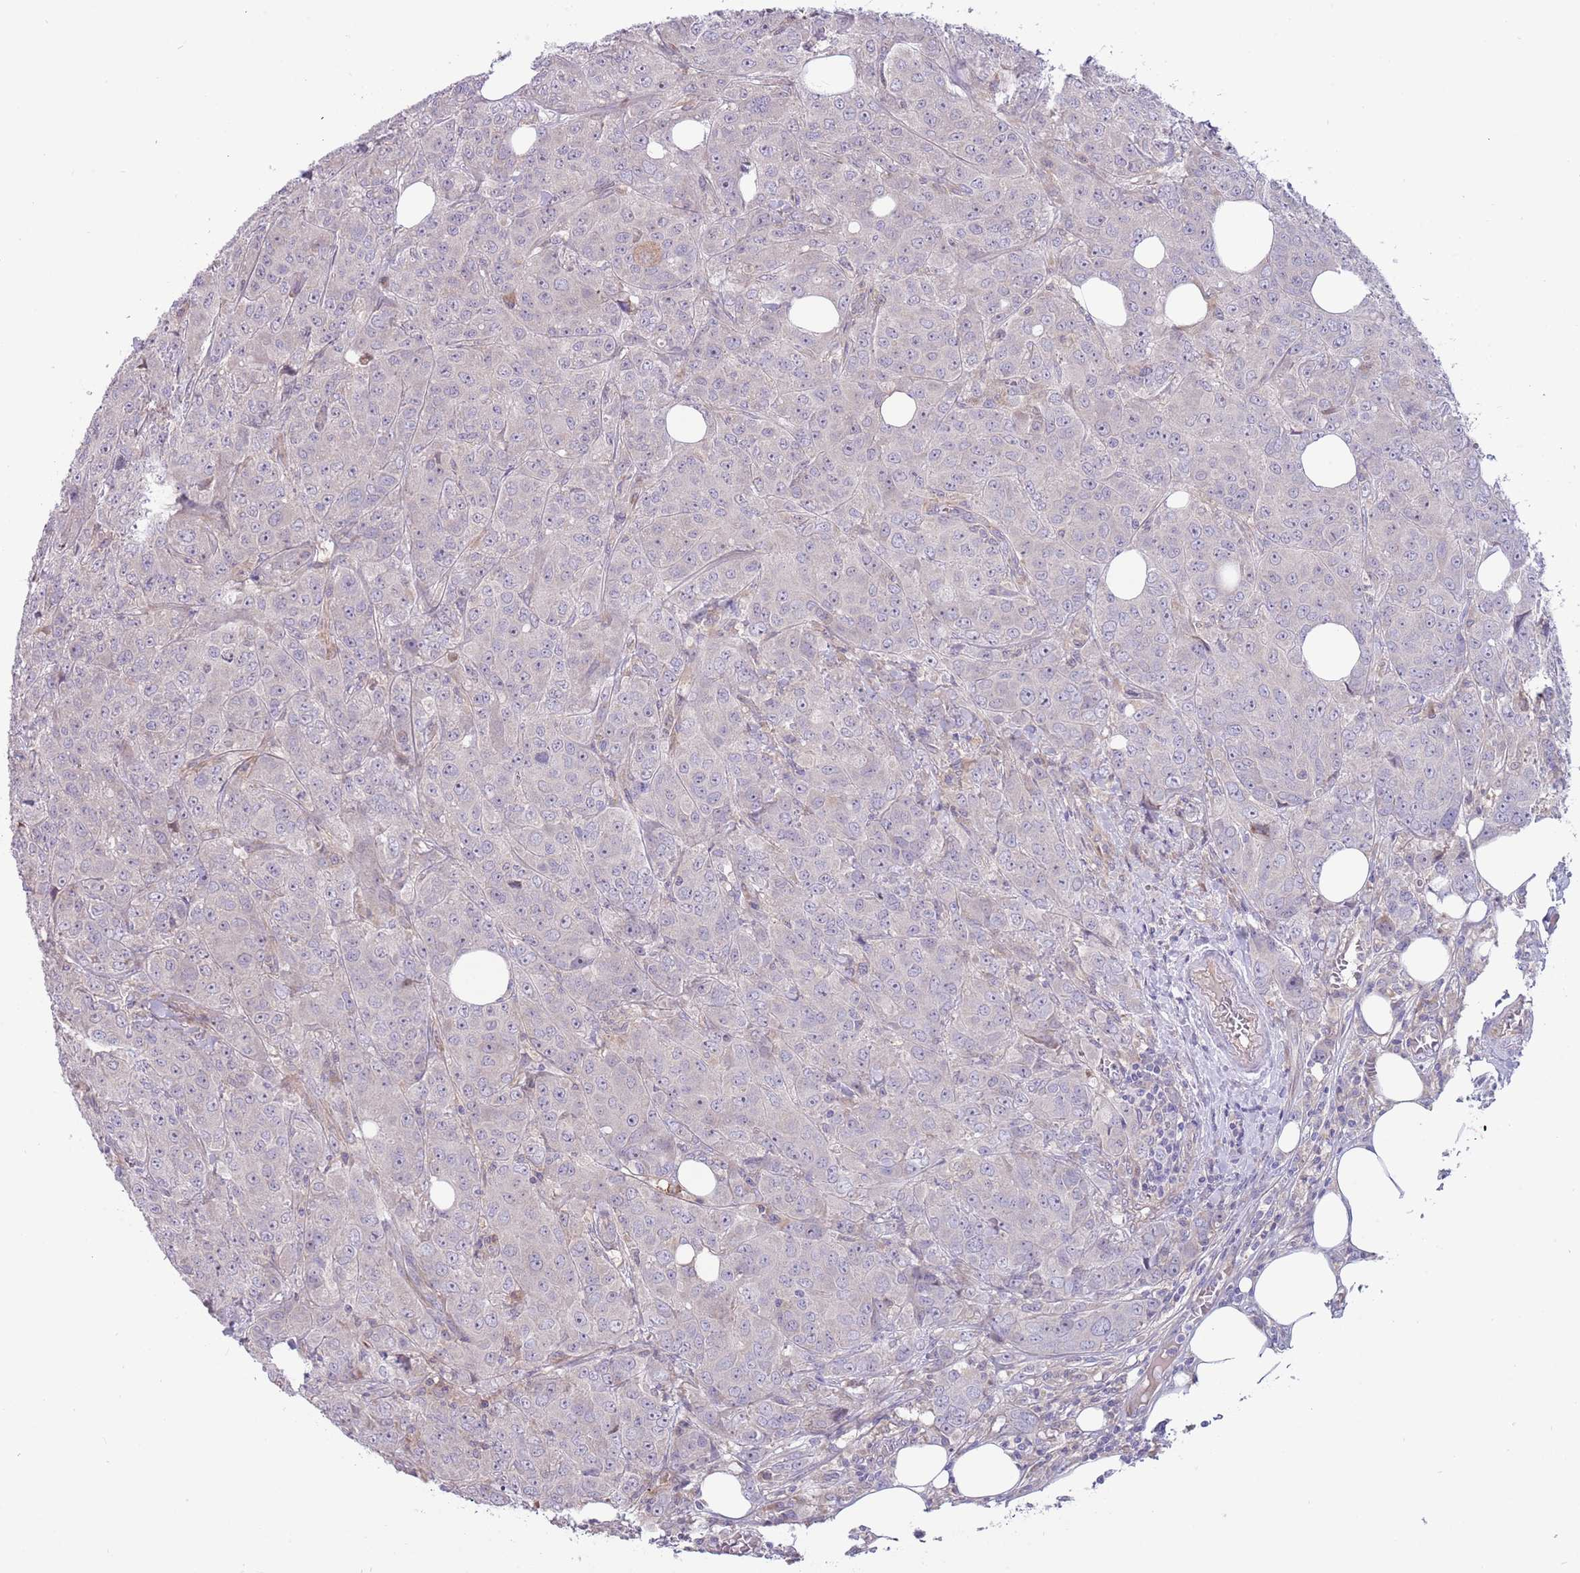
{"staining": {"intensity": "negative", "quantity": "none", "location": "none"}, "tissue": "breast cancer", "cell_type": "Tumor cells", "image_type": "cancer", "snomed": [{"axis": "morphology", "description": "Duct carcinoma"}, {"axis": "topography", "description": "Breast"}], "caption": "IHC image of neoplastic tissue: human breast invasive ductal carcinoma stained with DAB (3,3'-diaminobenzidine) exhibits no significant protein positivity in tumor cells. (DAB immunohistochemistry, high magnification).", "gene": "CABYR", "patient": {"sex": "female", "age": 43}}